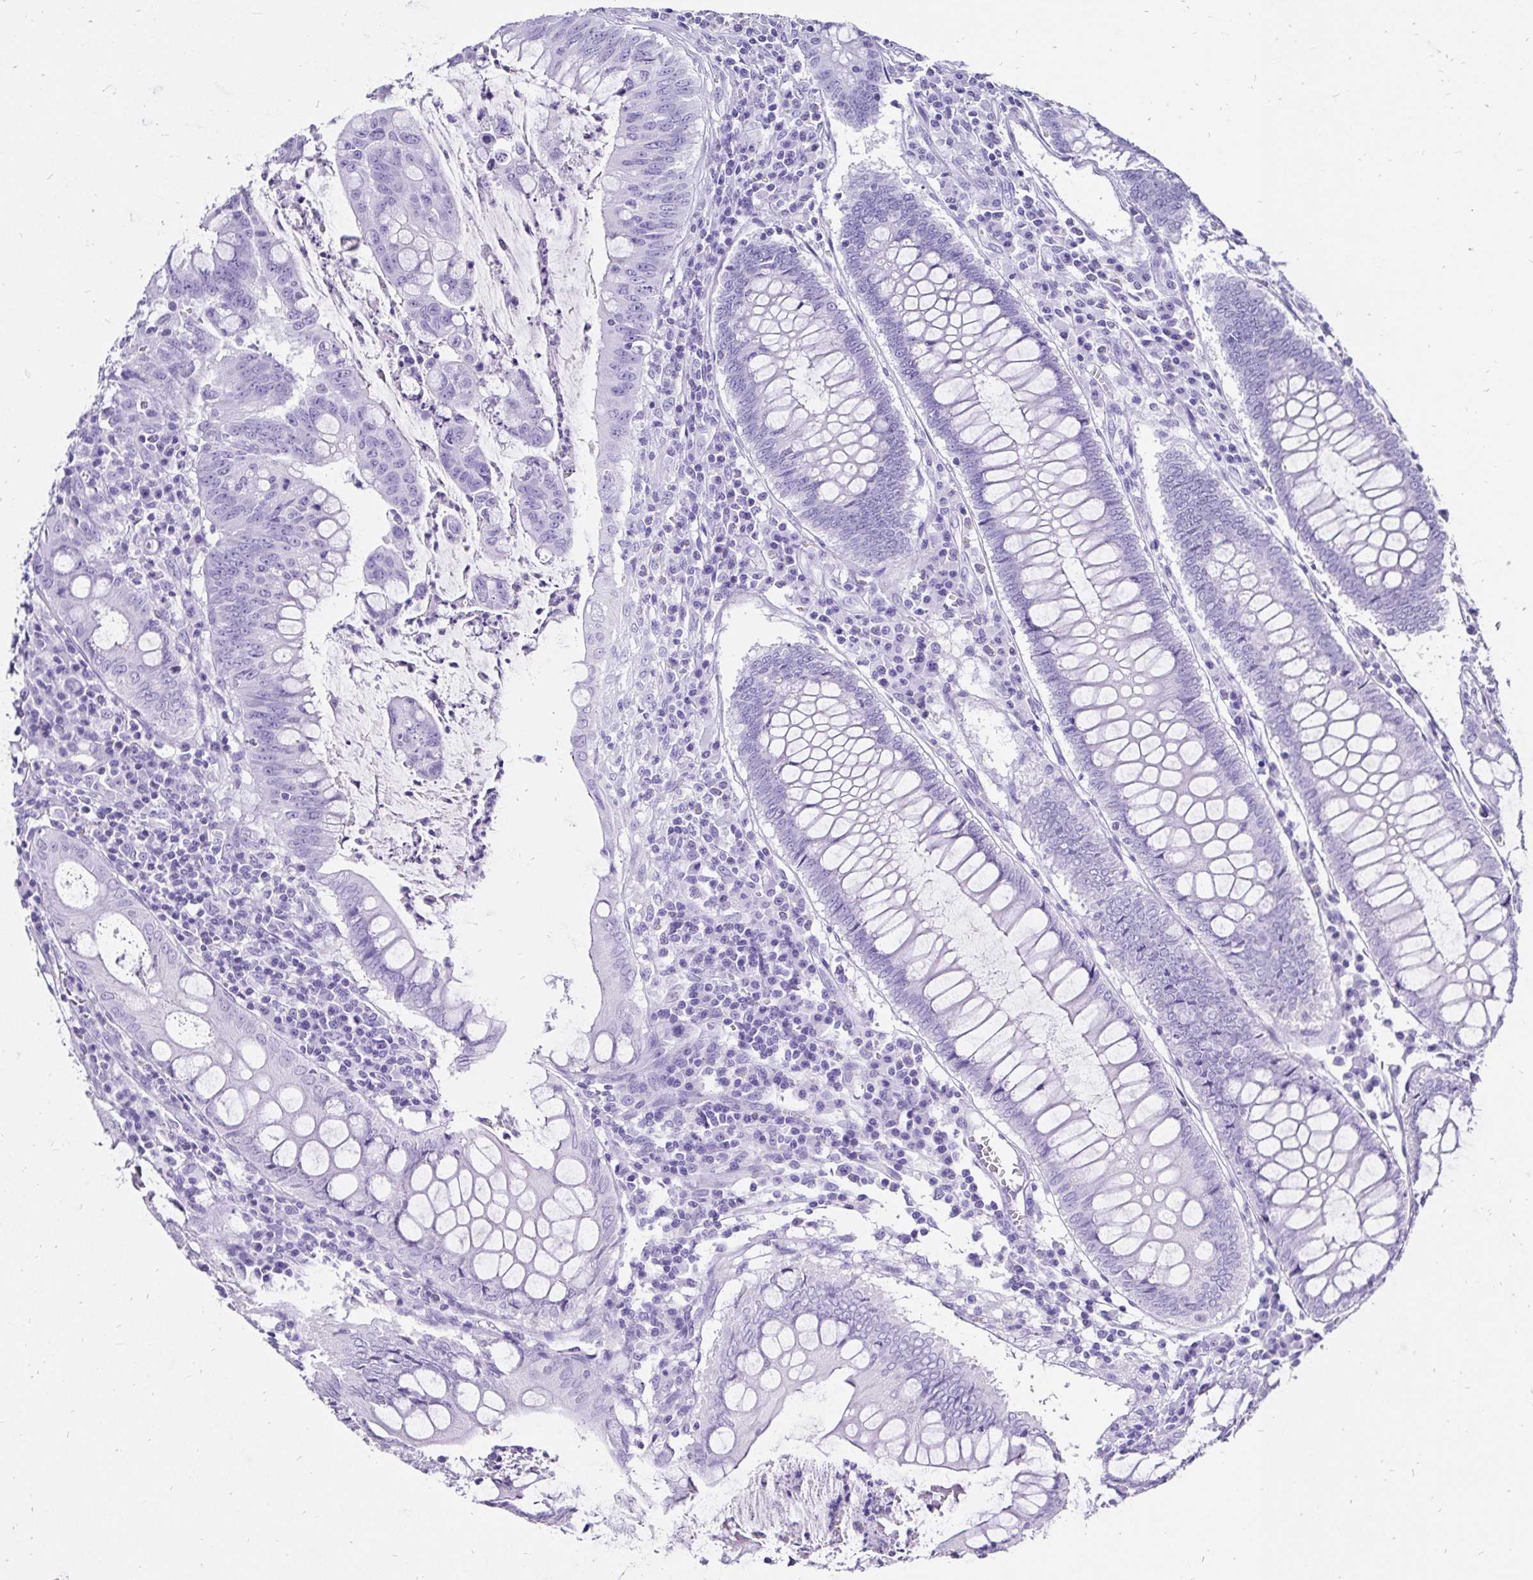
{"staining": {"intensity": "negative", "quantity": "none", "location": "none"}, "tissue": "colorectal cancer", "cell_type": "Tumor cells", "image_type": "cancer", "snomed": [{"axis": "morphology", "description": "Adenocarcinoma, NOS"}, {"axis": "topography", "description": "Colon"}], "caption": "DAB immunohistochemical staining of colorectal adenocarcinoma exhibits no significant staining in tumor cells.", "gene": "KRT13", "patient": {"sex": "male", "age": 62}}